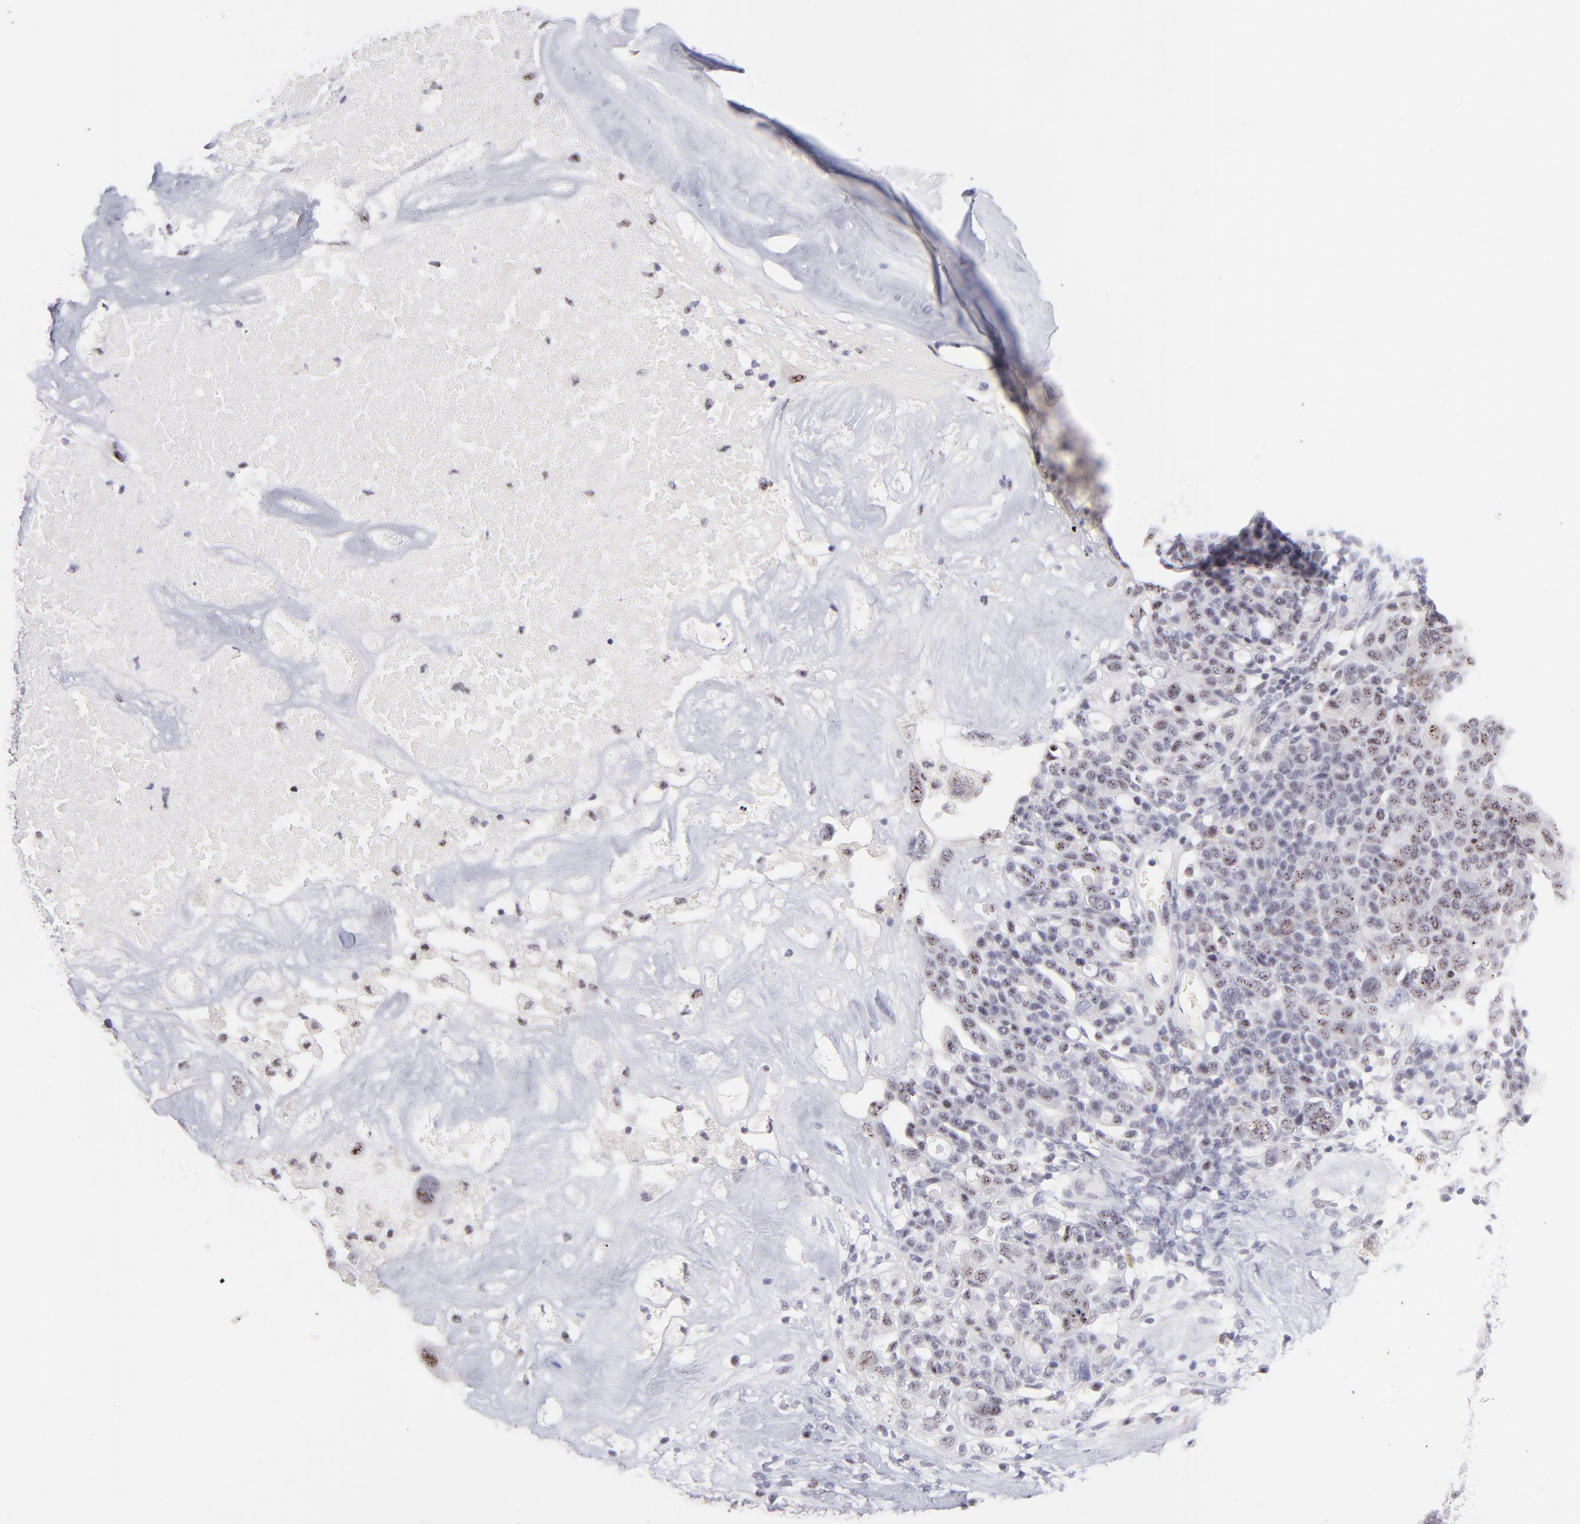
{"staining": {"intensity": "moderate", "quantity": "<25%", "location": "nuclear"}, "tissue": "ovarian cancer", "cell_type": "Tumor cells", "image_type": "cancer", "snomed": [{"axis": "morphology", "description": "Cystadenocarcinoma, serous, NOS"}, {"axis": "topography", "description": "Ovary"}], "caption": "Human ovarian serous cystadenocarcinoma stained with a brown dye demonstrates moderate nuclear positive expression in about <25% of tumor cells.", "gene": "CDC25C", "patient": {"sex": "female", "age": 66}}